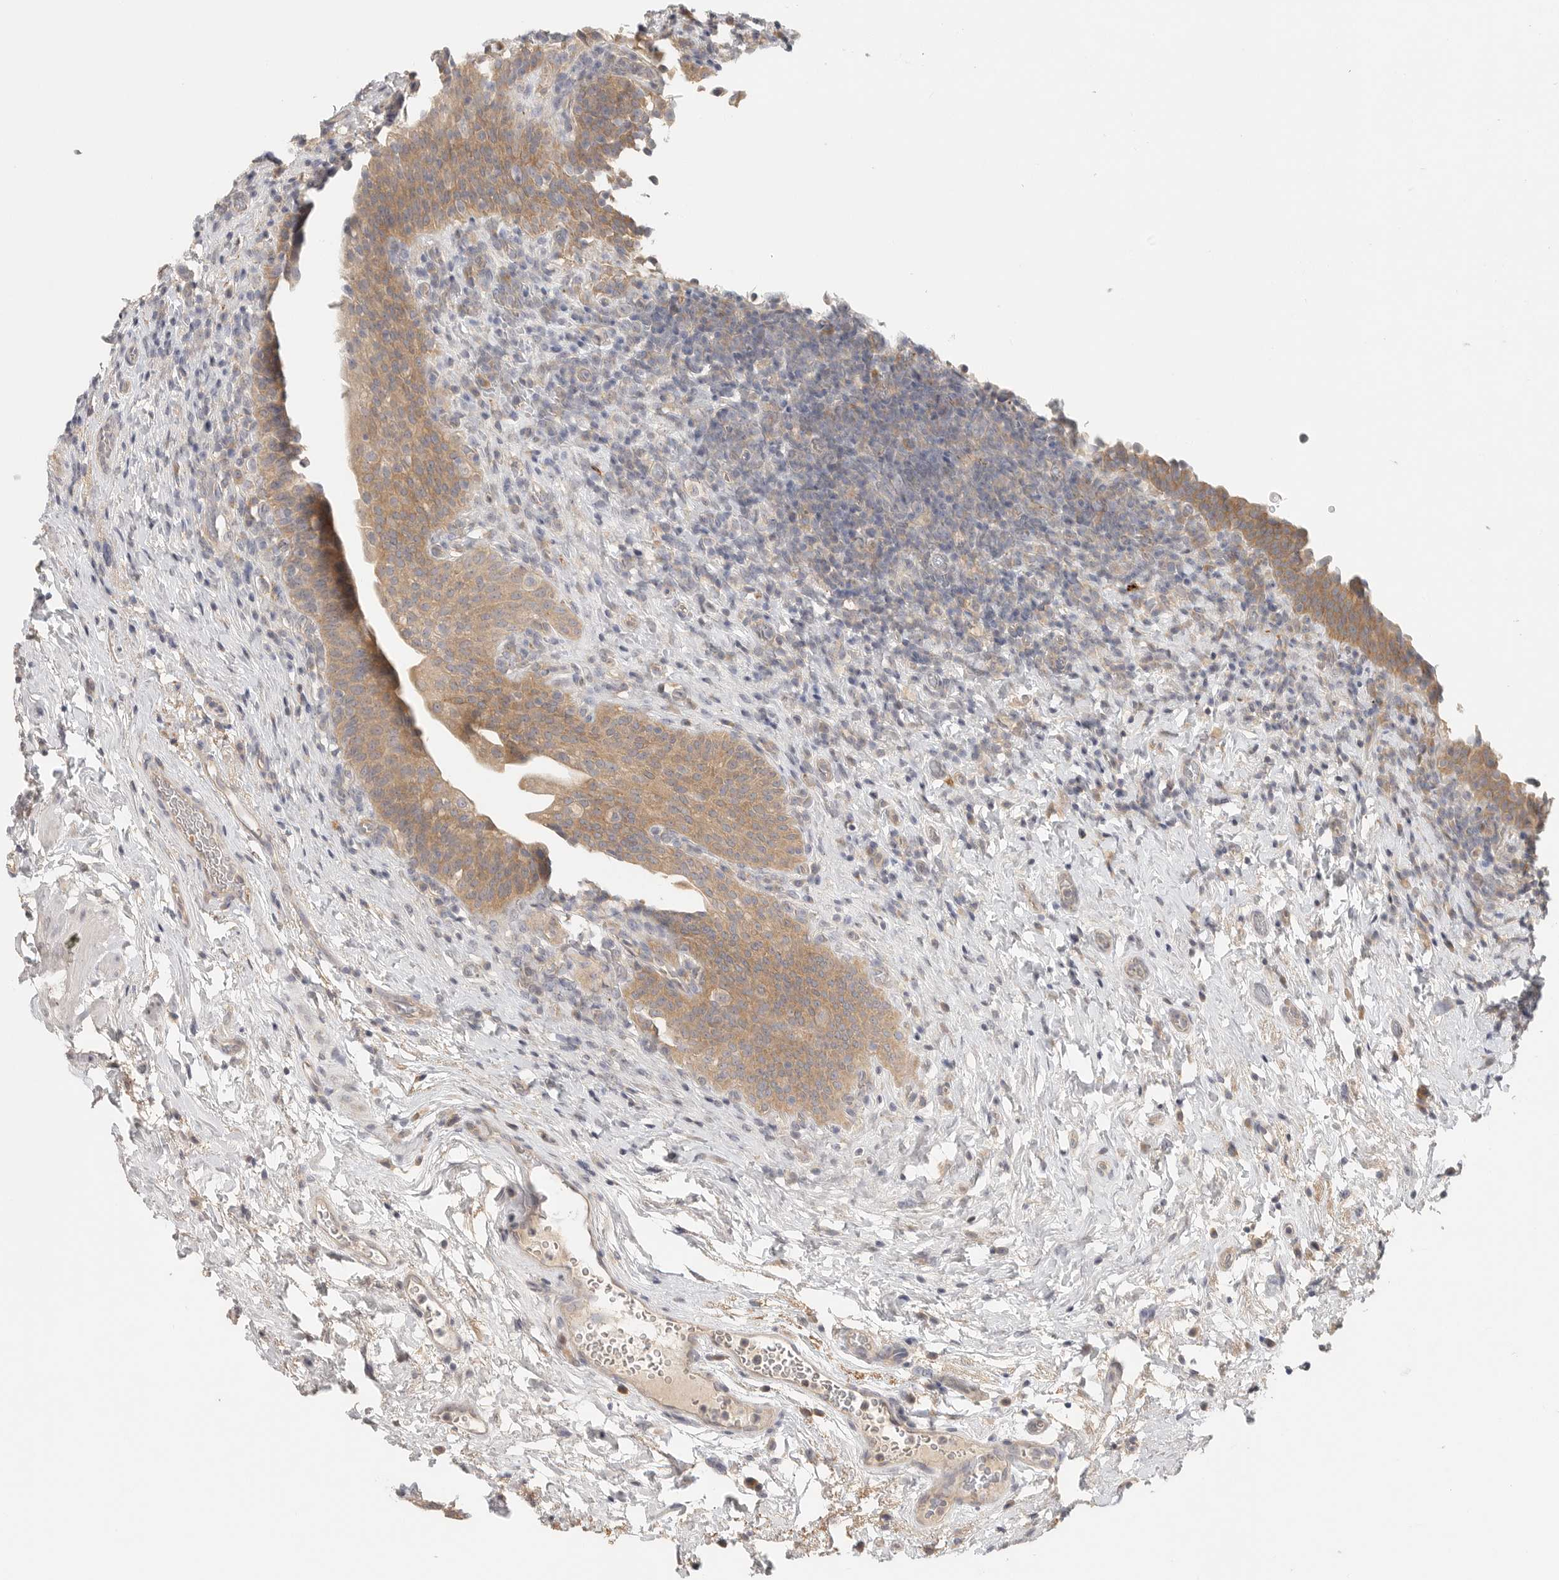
{"staining": {"intensity": "moderate", "quantity": ">75%", "location": "cytoplasmic/membranous"}, "tissue": "urinary bladder", "cell_type": "Urothelial cells", "image_type": "normal", "snomed": [{"axis": "morphology", "description": "Normal tissue, NOS"}, {"axis": "topography", "description": "Urinary bladder"}], "caption": "An image showing moderate cytoplasmic/membranous staining in about >75% of urothelial cells in unremarkable urinary bladder, as visualized by brown immunohistochemical staining.", "gene": "HDAC6", "patient": {"sex": "male", "age": 83}}